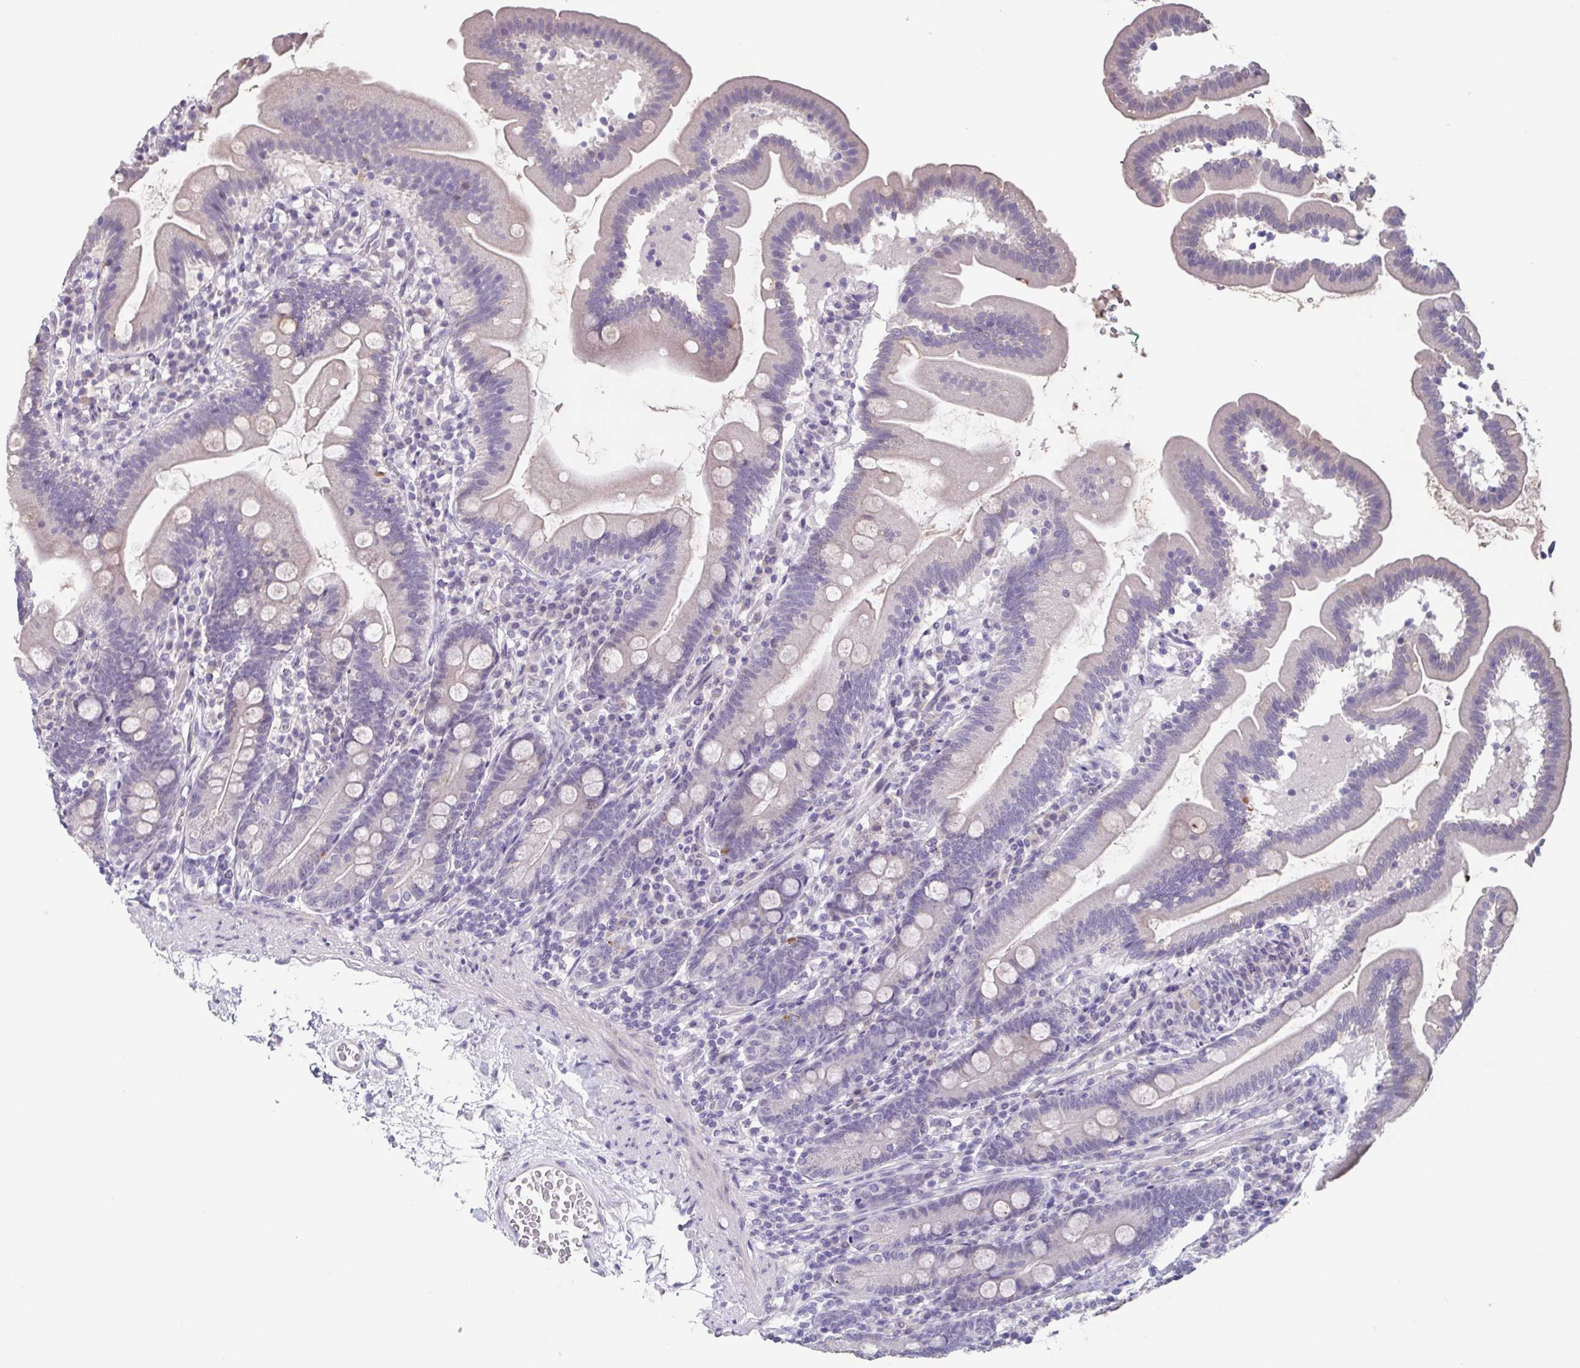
{"staining": {"intensity": "negative", "quantity": "none", "location": "none"}, "tissue": "duodenum", "cell_type": "Glandular cells", "image_type": "normal", "snomed": [{"axis": "morphology", "description": "Normal tissue, NOS"}, {"axis": "topography", "description": "Duodenum"}], "caption": "High magnification brightfield microscopy of normal duodenum stained with DAB (brown) and counterstained with hematoxylin (blue): glandular cells show no significant positivity. The staining was performed using DAB (3,3'-diaminobenzidine) to visualize the protein expression in brown, while the nuclei were stained in blue with hematoxylin (Magnification: 20x).", "gene": "GHRL", "patient": {"sex": "female", "age": 67}}